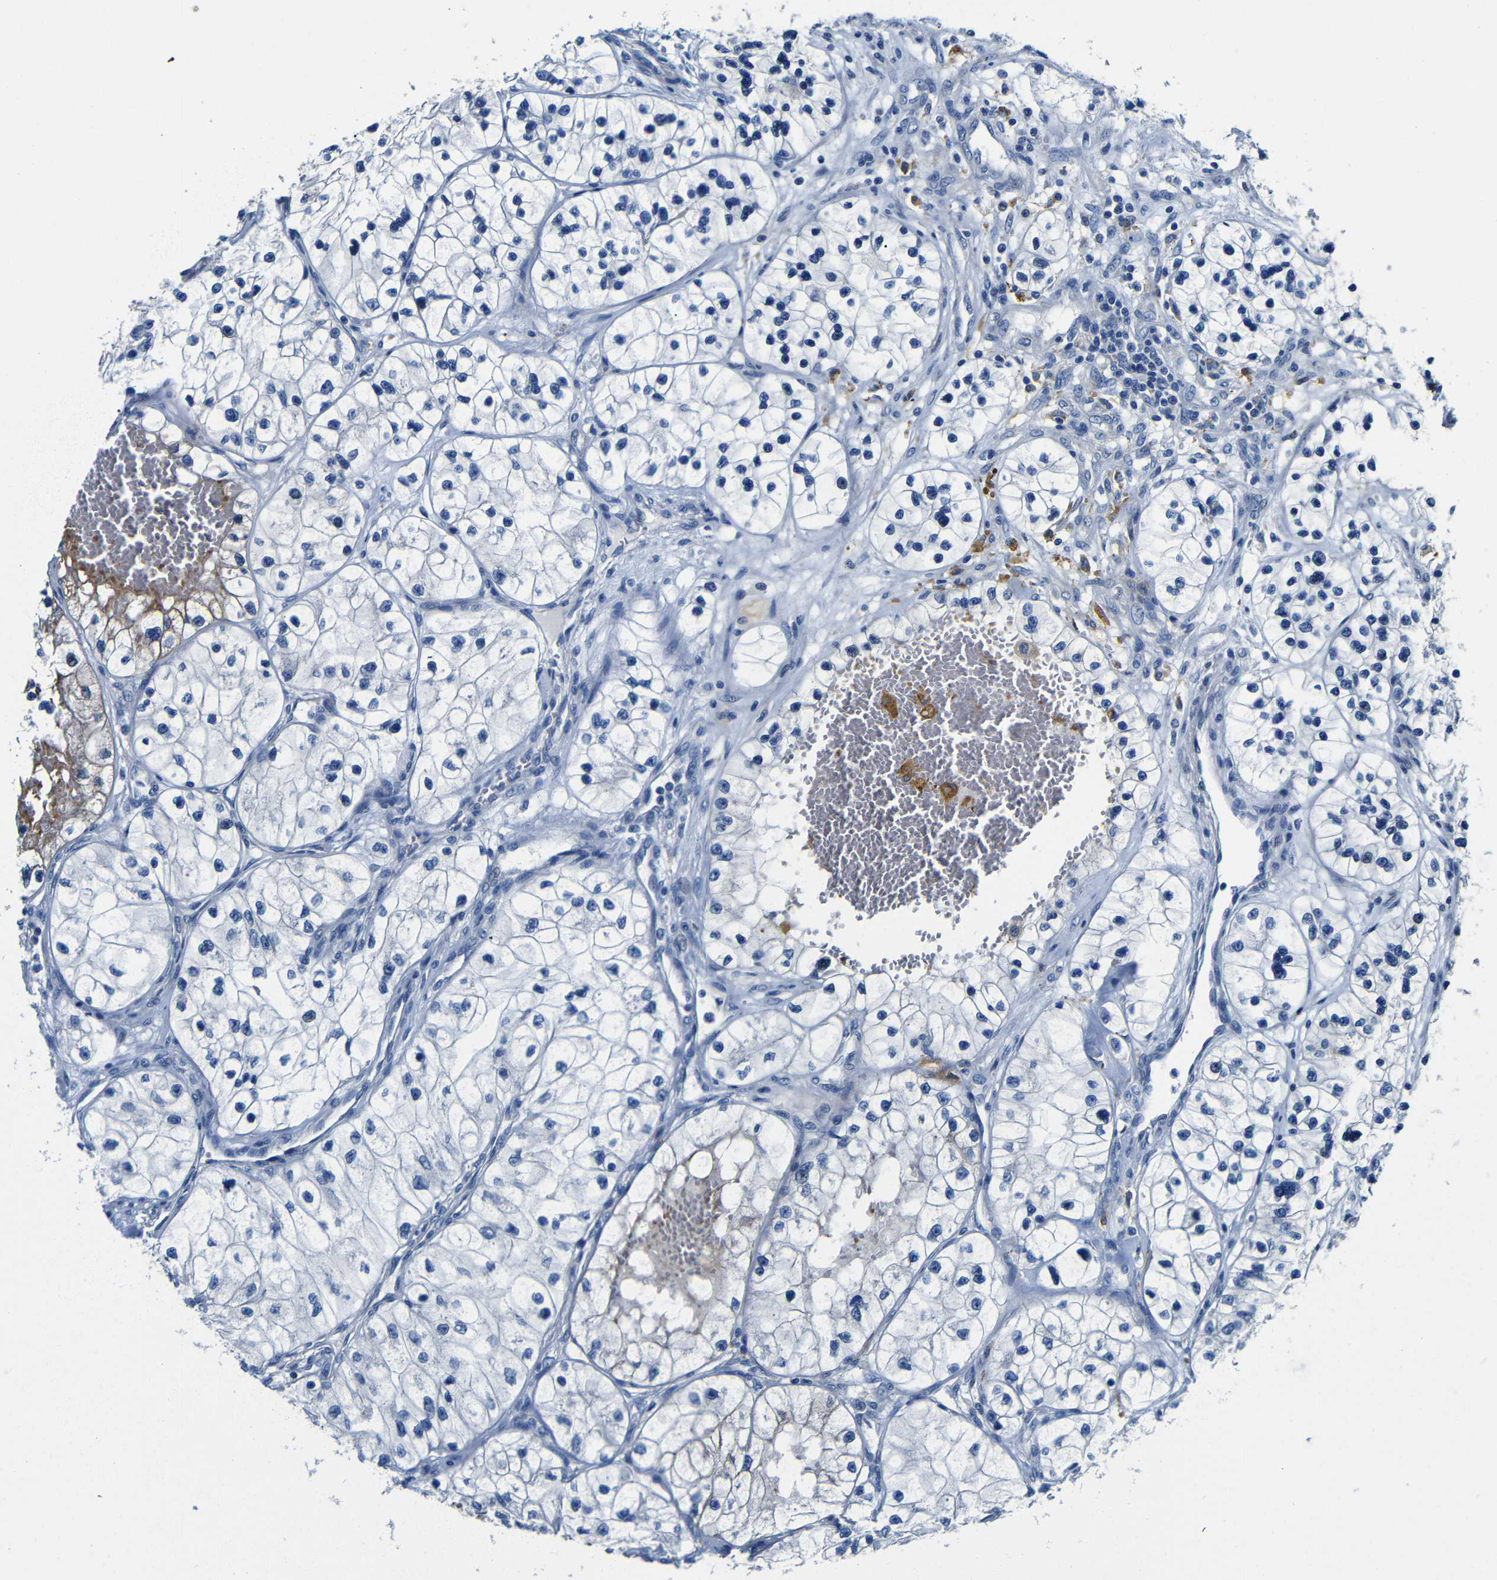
{"staining": {"intensity": "negative", "quantity": "none", "location": "none"}, "tissue": "renal cancer", "cell_type": "Tumor cells", "image_type": "cancer", "snomed": [{"axis": "morphology", "description": "Adenocarcinoma, NOS"}, {"axis": "topography", "description": "Kidney"}], "caption": "High magnification brightfield microscopy of adenocarcinoma (renal) stained with DAB (3,3'-diaminobenzidine) (brown) and counterstained with hematoxylin (blue): tumor cells show no significant expression. (Brightfield microscopy of DAB immunohistochemistry at high magnification).", "gene": "TNFAIP1", "patient": {"sex": "female", "age": 57}}